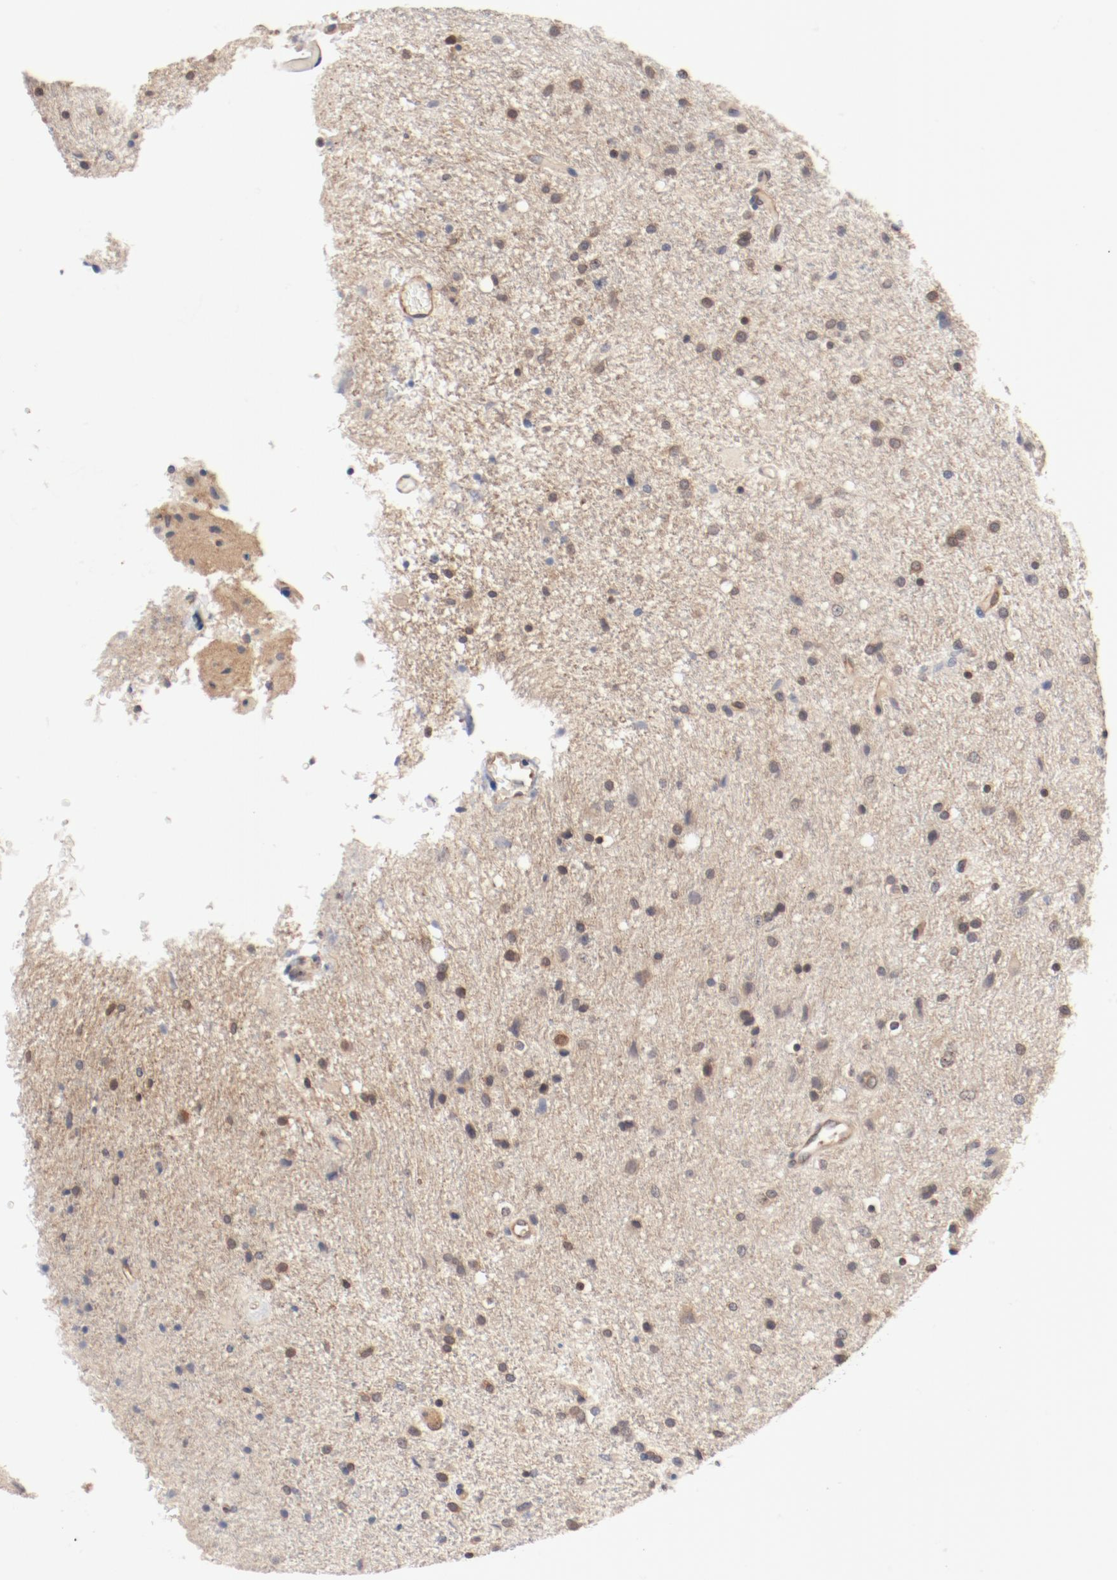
{"staining": {"intensity": "weak", "quantity": "25%-75%", "location": "cytoplasmic/membranous"}, "tissue": "glioma", "cell_type": "Tumor cells", "image_type": "cancer", "snomed": [{"axis": "morphology", "description": "Normal tissue, NOS"}, {"axis": "morphology", "description": "Glioma, malignant, High grade"}, {"axis": "topography", "description": "Cerebral cortex"}], "caption": "Human high-grade glioma (malignant) stained with a brown dye displays weak cytoplasmic/membranous positive staining in approximately 25%-75% of tumor cells.", "gene": "UBE2J1", "patient": {"sex": "male", "age": 56}}